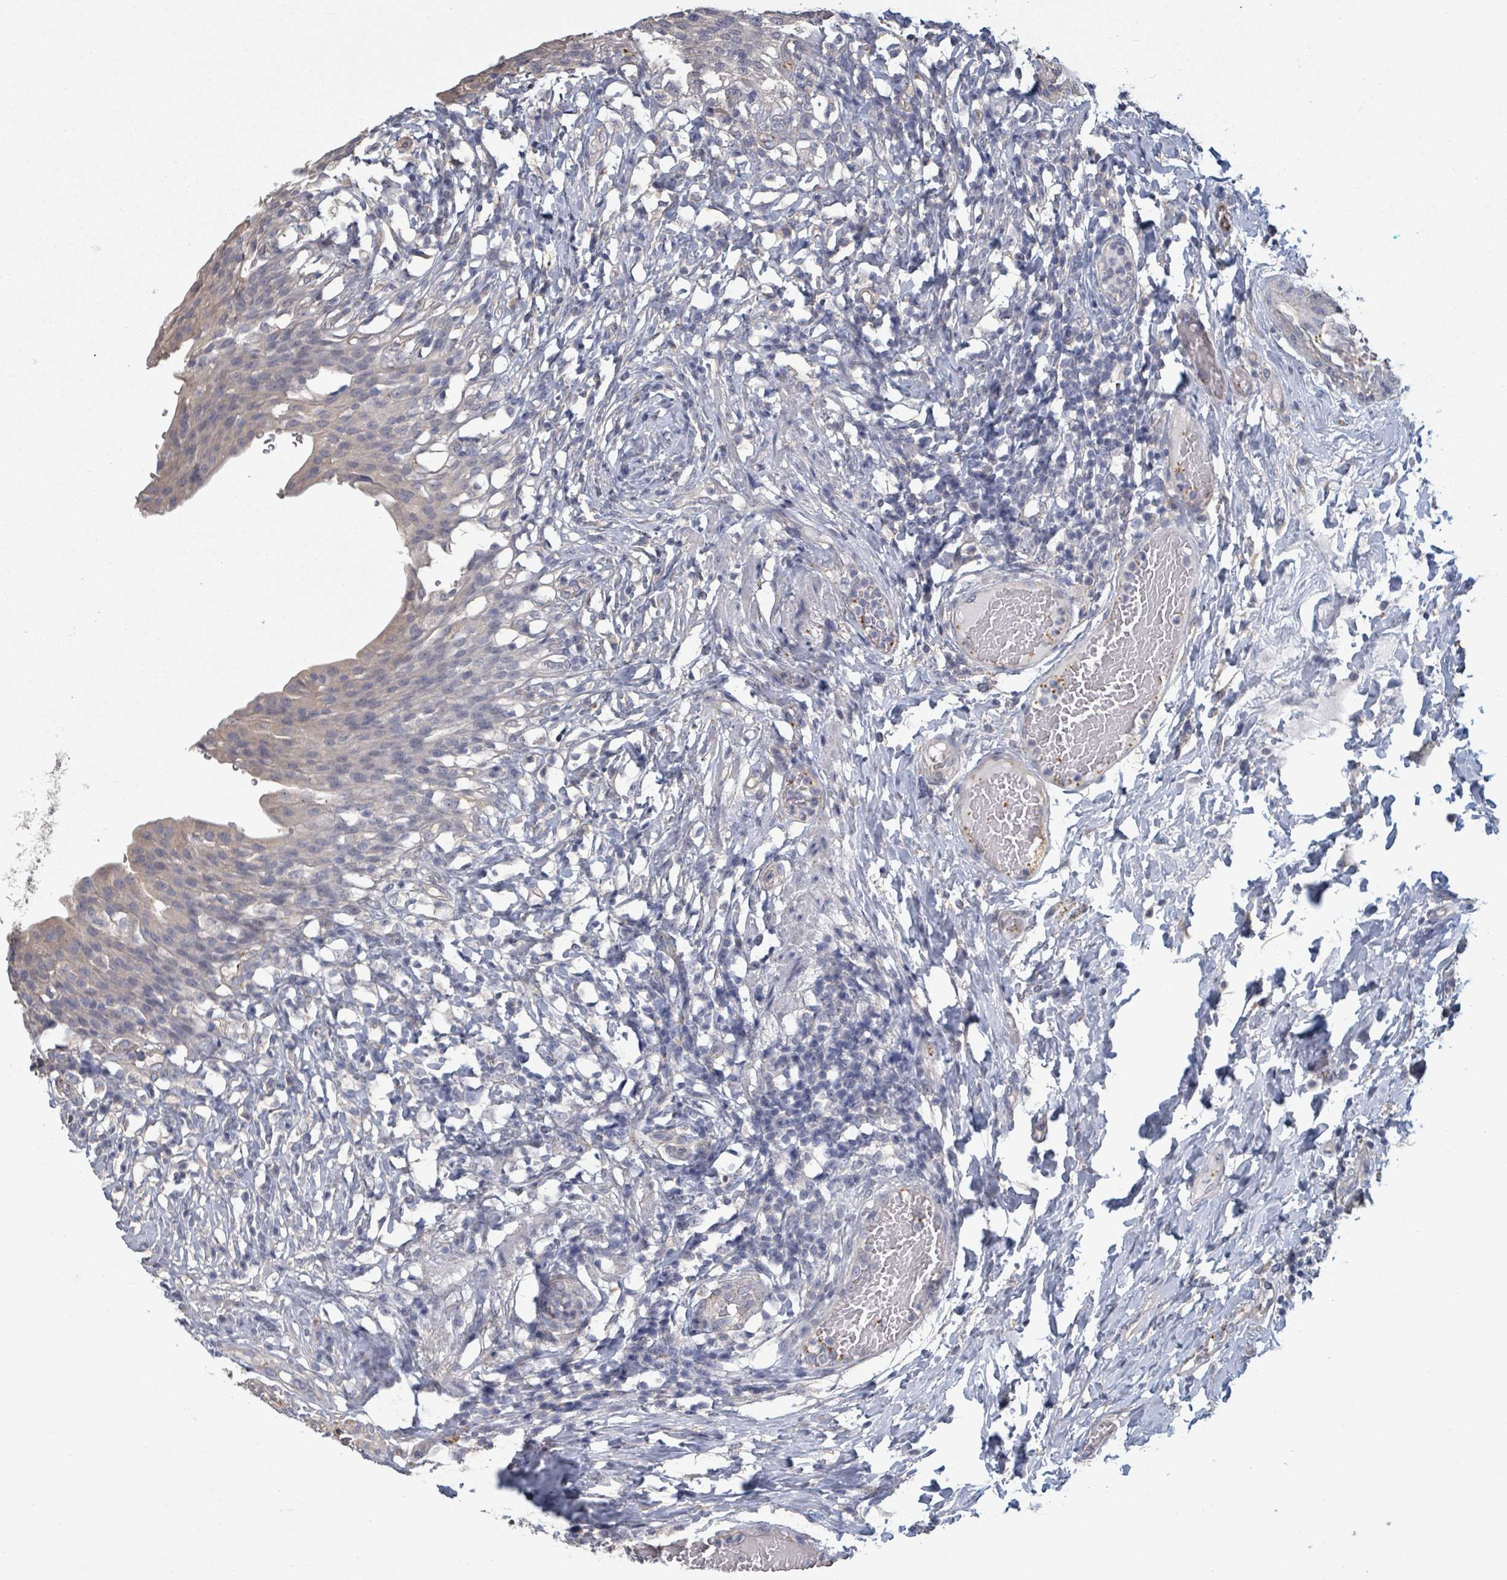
{"staining": {"intensity": "weak", "quantity": "25%-75%", "location": "cytoplasmic/membranous"}, "tissue": "urinary bladder", "cell_type": "Urothelial cells", "image_type": "normal", "snomed": [{"axis": "morphology", "description": "Normal tissue, NOS"}, {"axis": "morphology", "description": "Inflammation, NOS"}, {"axis": "topography", "description": "Urinary bladder"}], "caption": "Protein expression analysis of normal human urinary bladder reveals weak cytoplasmic/membranous positivity in about 25%-75% of urothelial cells.", "gene": "PLAUR", "patient": {"sex": "male", "age": 64}}